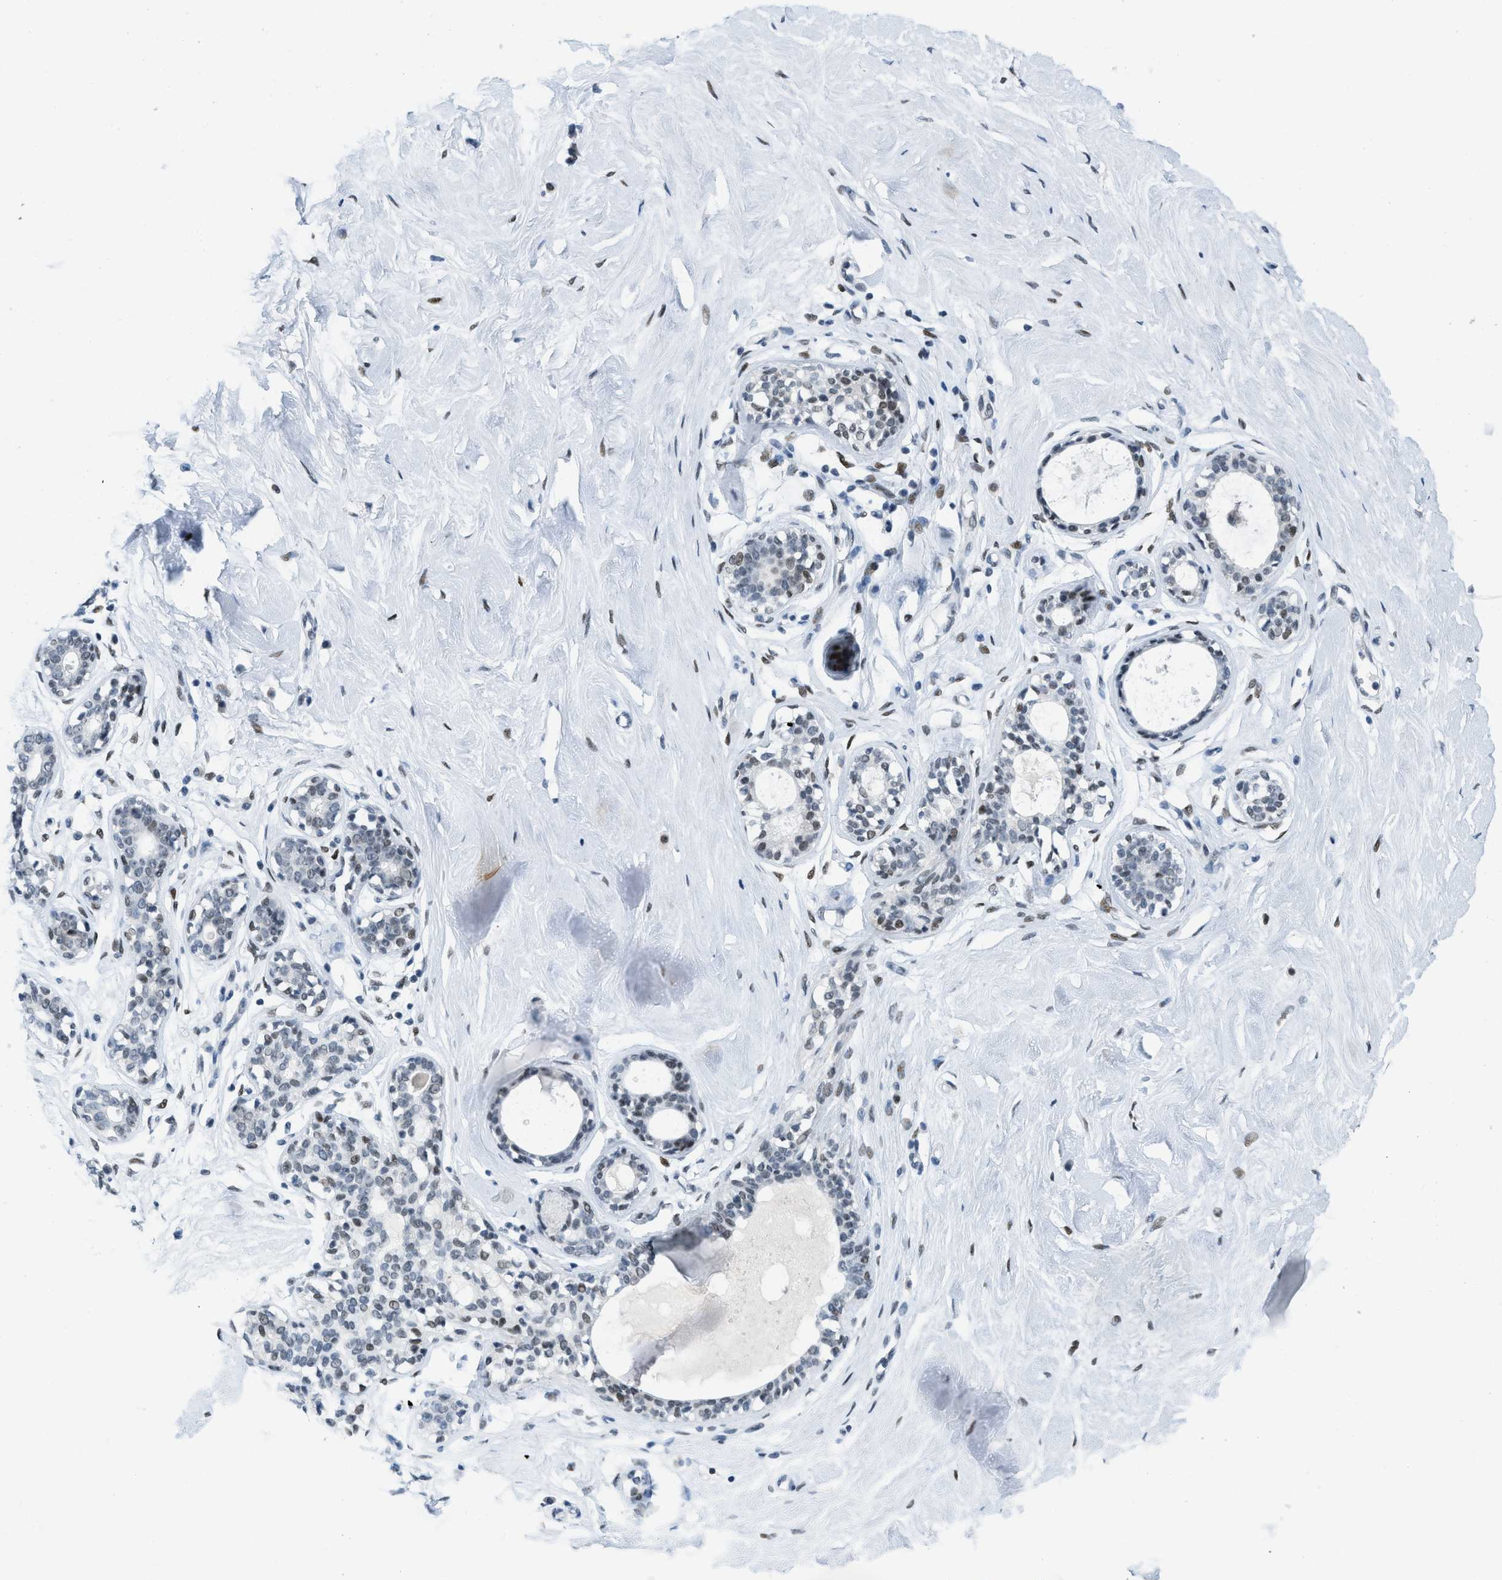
{"staining": {"intensity": "negative", "quantity": "none", "location": "none"}, "tissue": "breast", "cell_type": "Adipocytes", "image_type": "normal", "snomed": [{"axis": "morphology", "description": "Normal tissue, NOS"}, {"axis": "topography", "description": "Breast"}], "caption": "The image demonstrates no significant expression in adipocytes of breast.", "gene": "PBX1", "patient": {"sex": "female", "age": 23}}